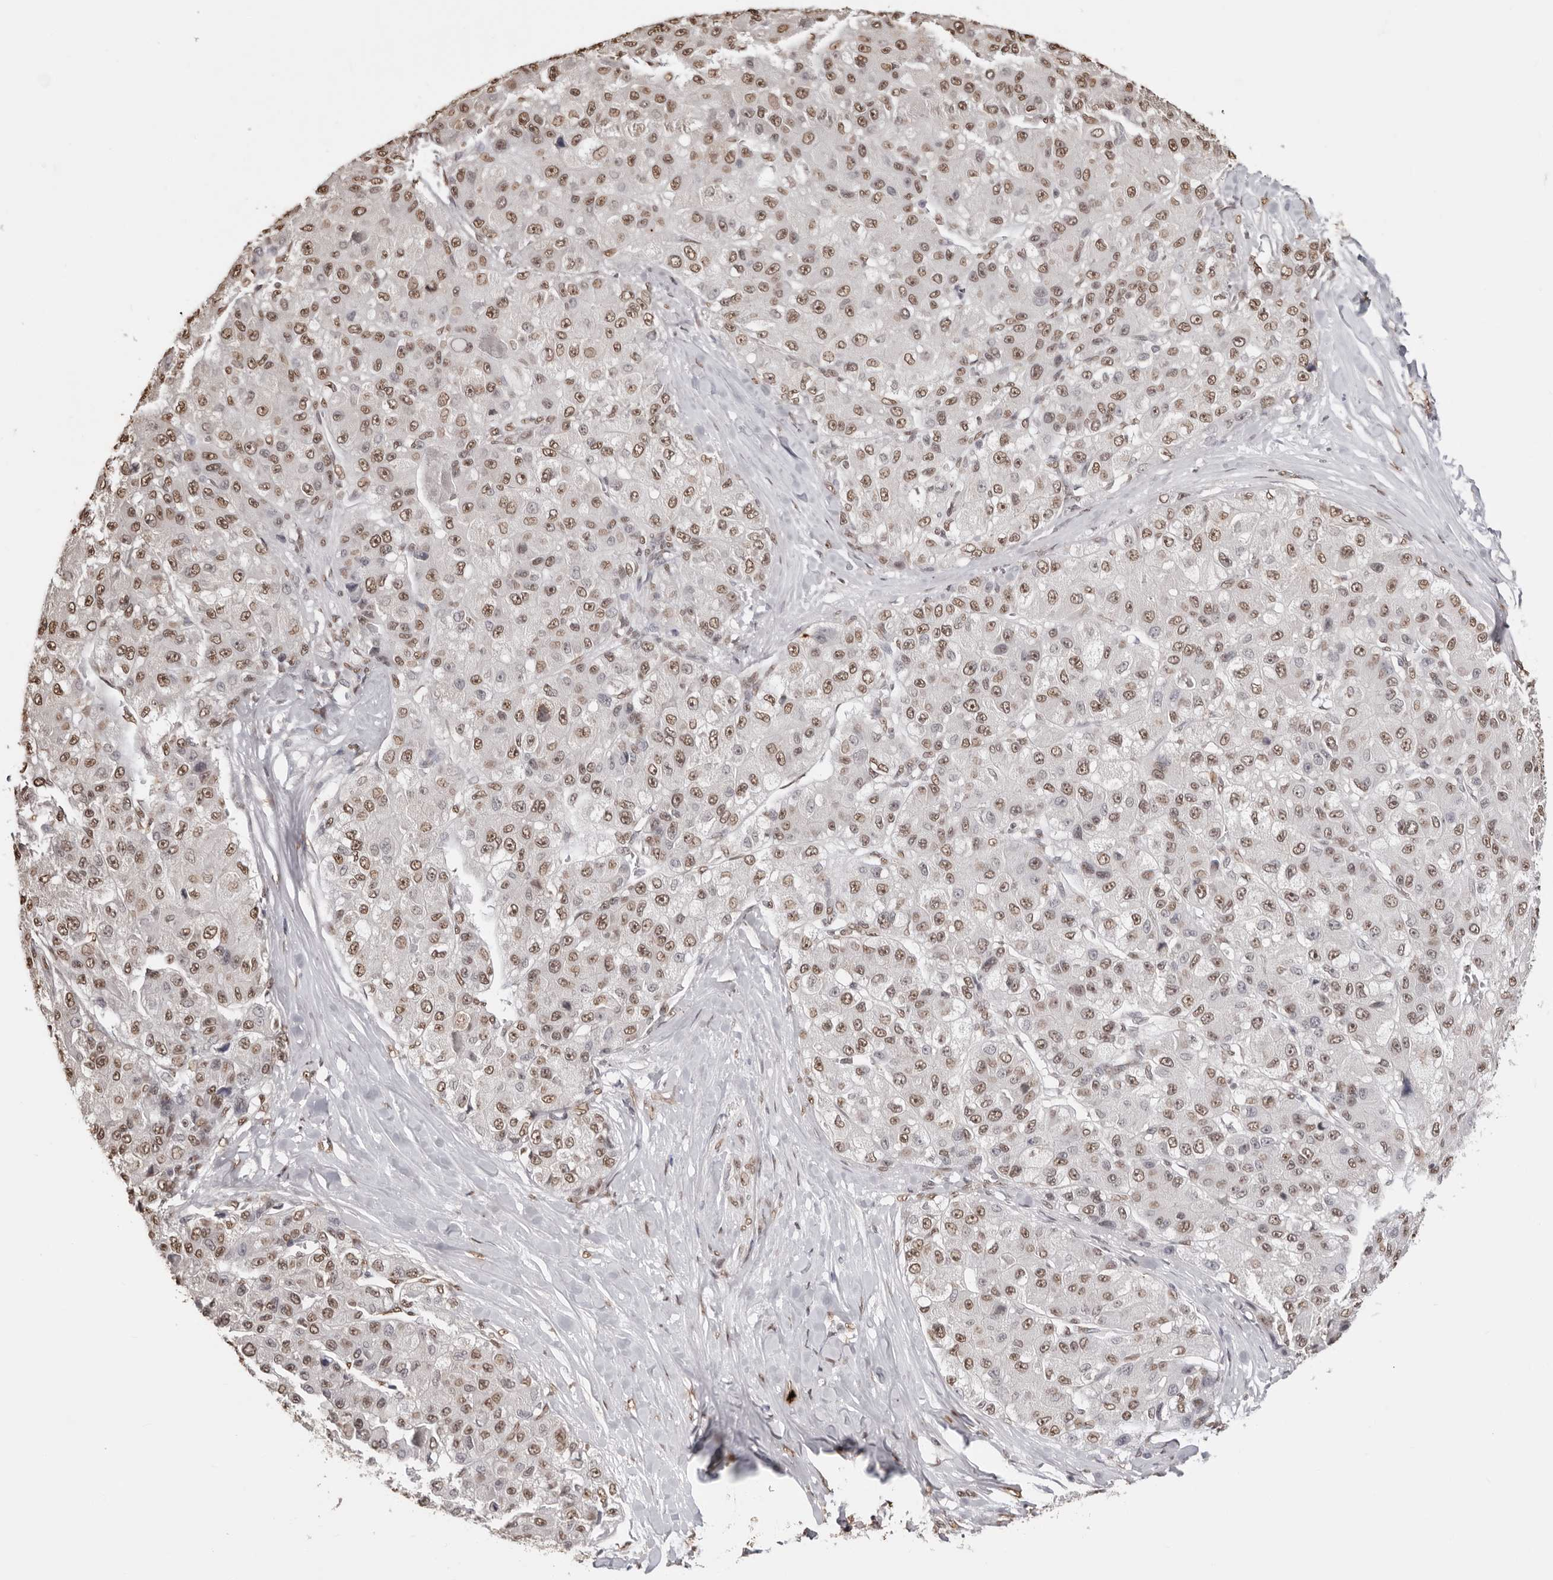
{"staining": {"intensity": "moderate", "quantity": ">75%", "location": "nuclear"}, "tissue": "liver cancer", "cell_type": "Tumor cells", "image_type": "cancer", "snomed": [{"axis": "morphology", "description": "Carcinoma, Hepatocellular, NOS"}, {"axis": "topography", "description": "Liver"}], "caption": "An immunohistochemistry (IHC) photomicrograph of tumor tissue is shown. Protein staining in brown highlights moderate nuclear positivity in liver cancer within tumor cells. (Stains: DAB (3,3'-diaminobenzidine) in brown, nuclei in blue, Microscopy: brightfield microscopy at high magnification).", "gene": "OLIG3", "patient": {"sex": "male", "age": 80}}